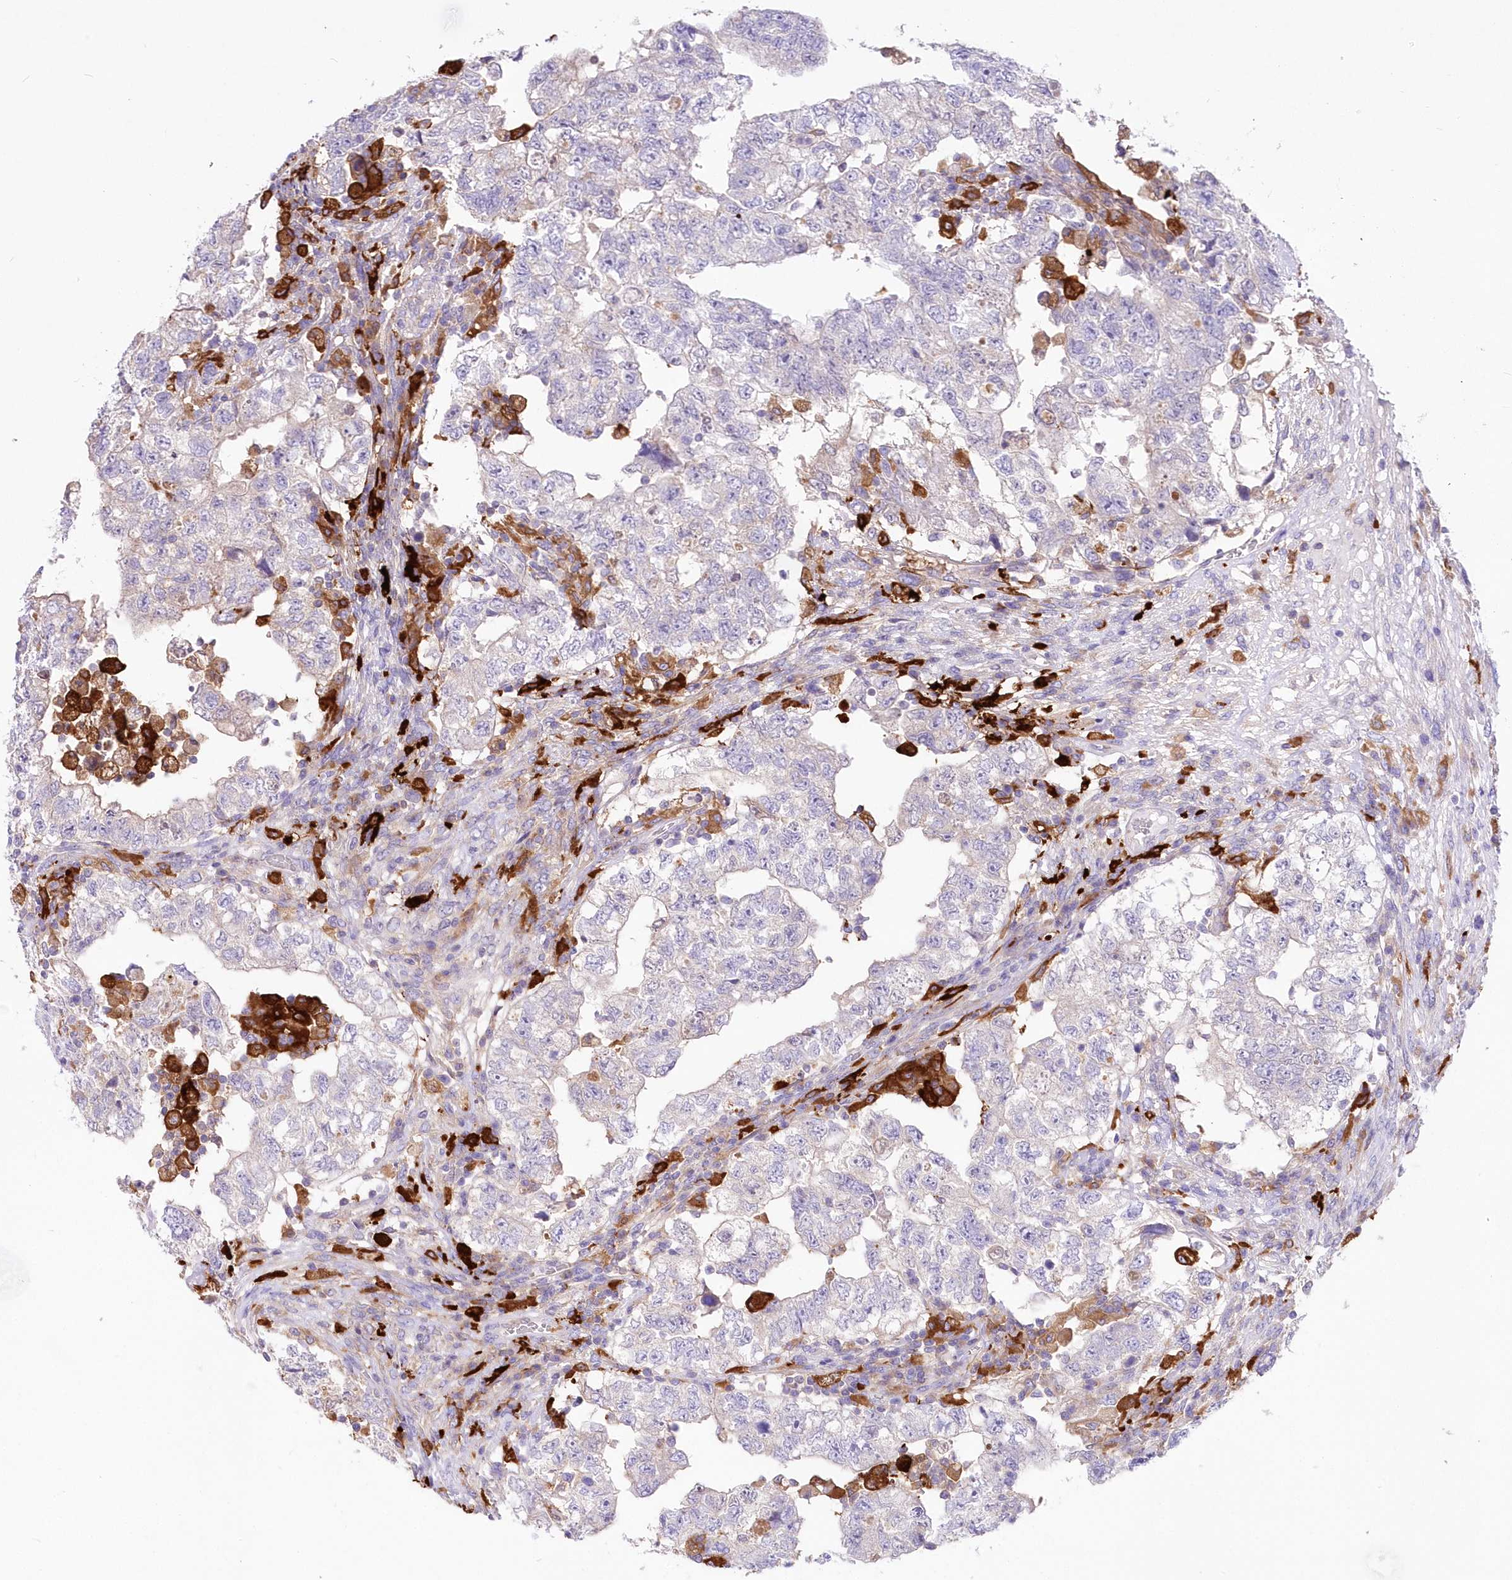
{"staining": {"intensity": "negative", "quantity": "none", "location": "none"}, "tissue": "testis cancer", "cell_type": "Tumor cells", "image_type": "cancer", "snomed": [{"axis": "morphology", "description": "Carcinoma, Embryonal, NOS"}, {"axis": "topography", "description": "Testis"}], "caption": "This histopathology image is of embryonal carcinoma (testis) stained with immunohistochemistry (IHC) to label a protein in brown with the nuclei are counter-stained blue. There is no expression in tumor cells.", "gene": "DNAJC19", "patient": {"sex": "male", "age": 36}}